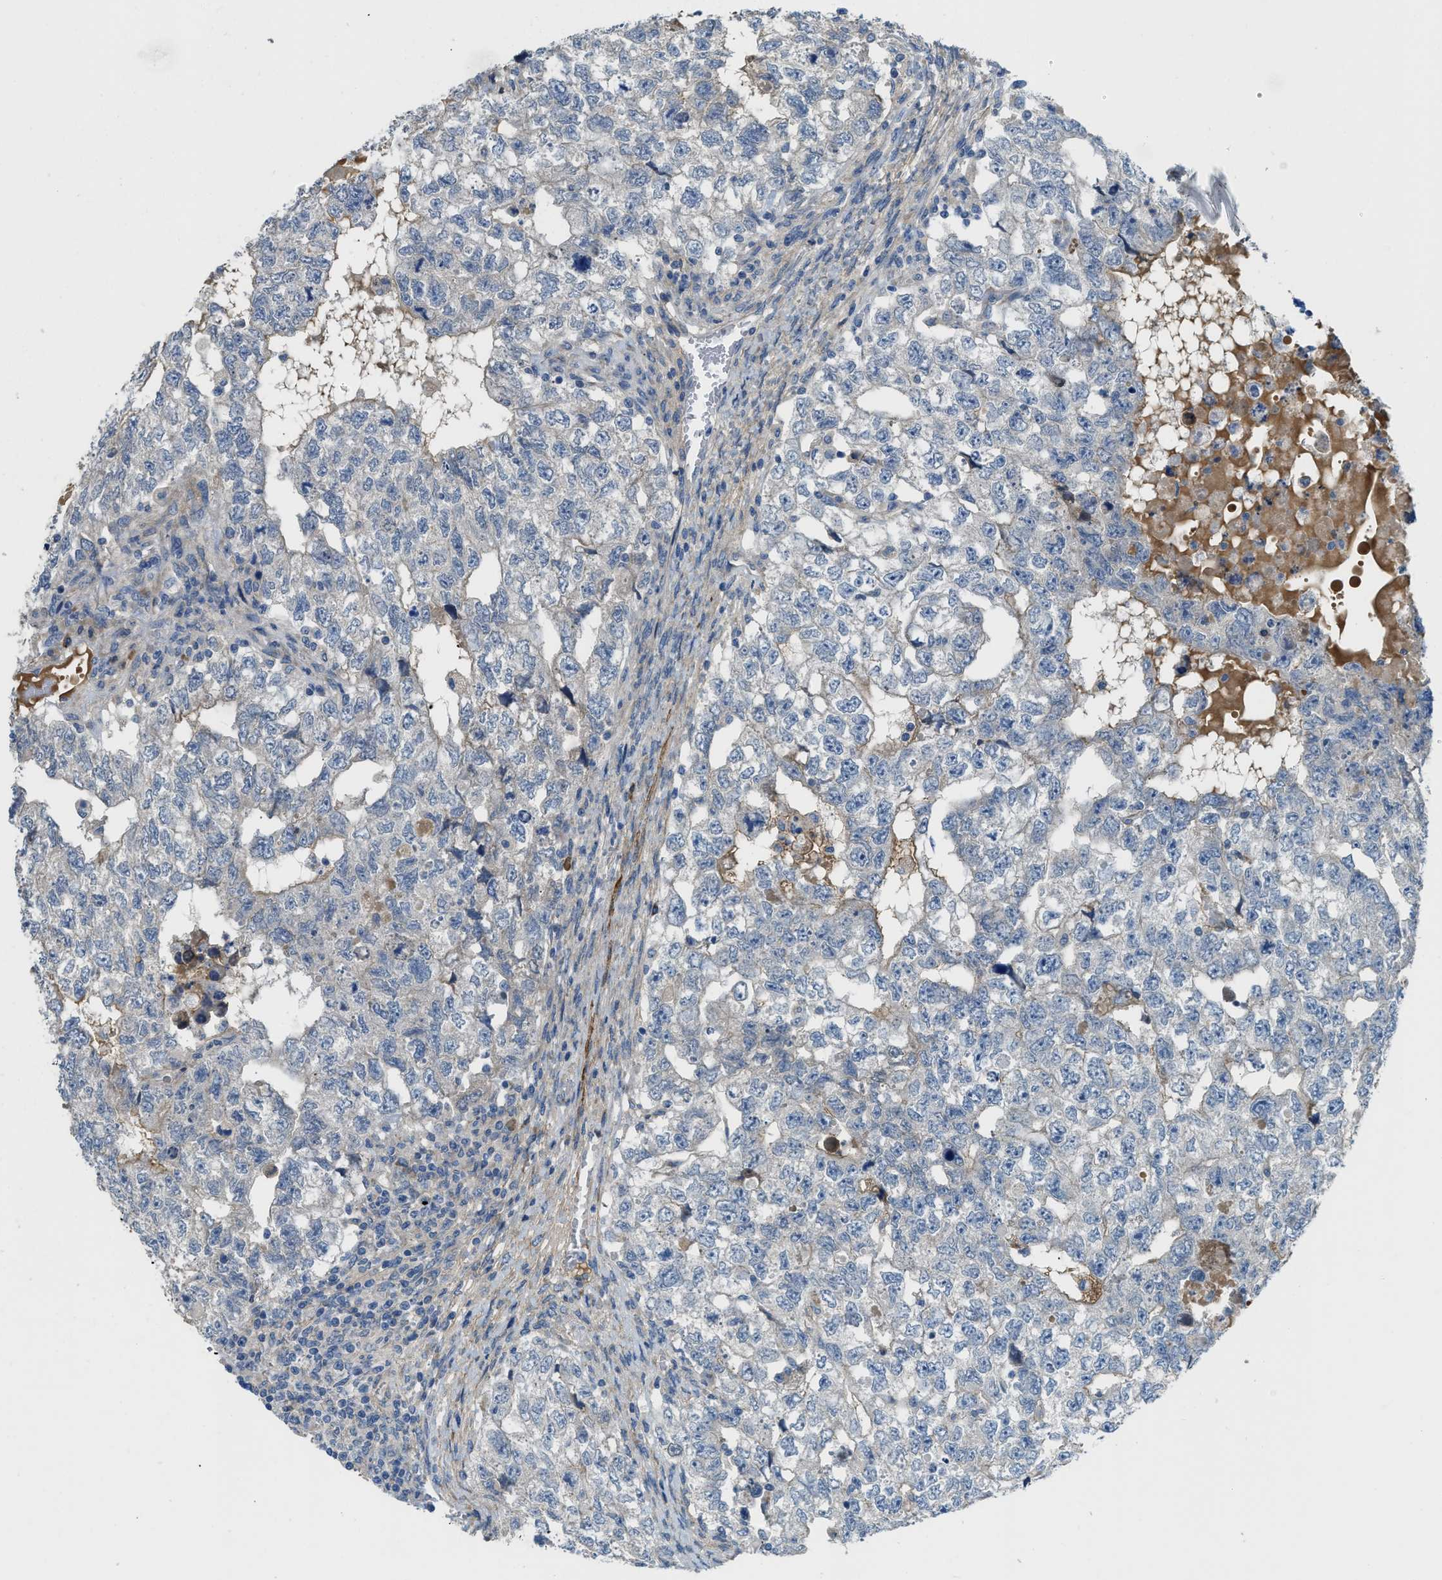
{"staining": {"intensity": "negative", "quantity": "none", "location": "none"}, "tissue": "testis cancer", "cell_type": "Tumor cells", "image_type": "cancer", "snomed": [{"axis": "morphology", "description": "Carcinoma, Embryonal, NOS"}, {"axis": "topography", "description": "Testis"}], "caption": "Tumor cells show no significant expression in testis embryonal carcinoma. (DAB (3,3'-diaminobenzidine) IHC visualized using brightfield microscopy, high magnification).", "gene": "BMPR1A", "patient": {"sex": "male", "age": 36}}